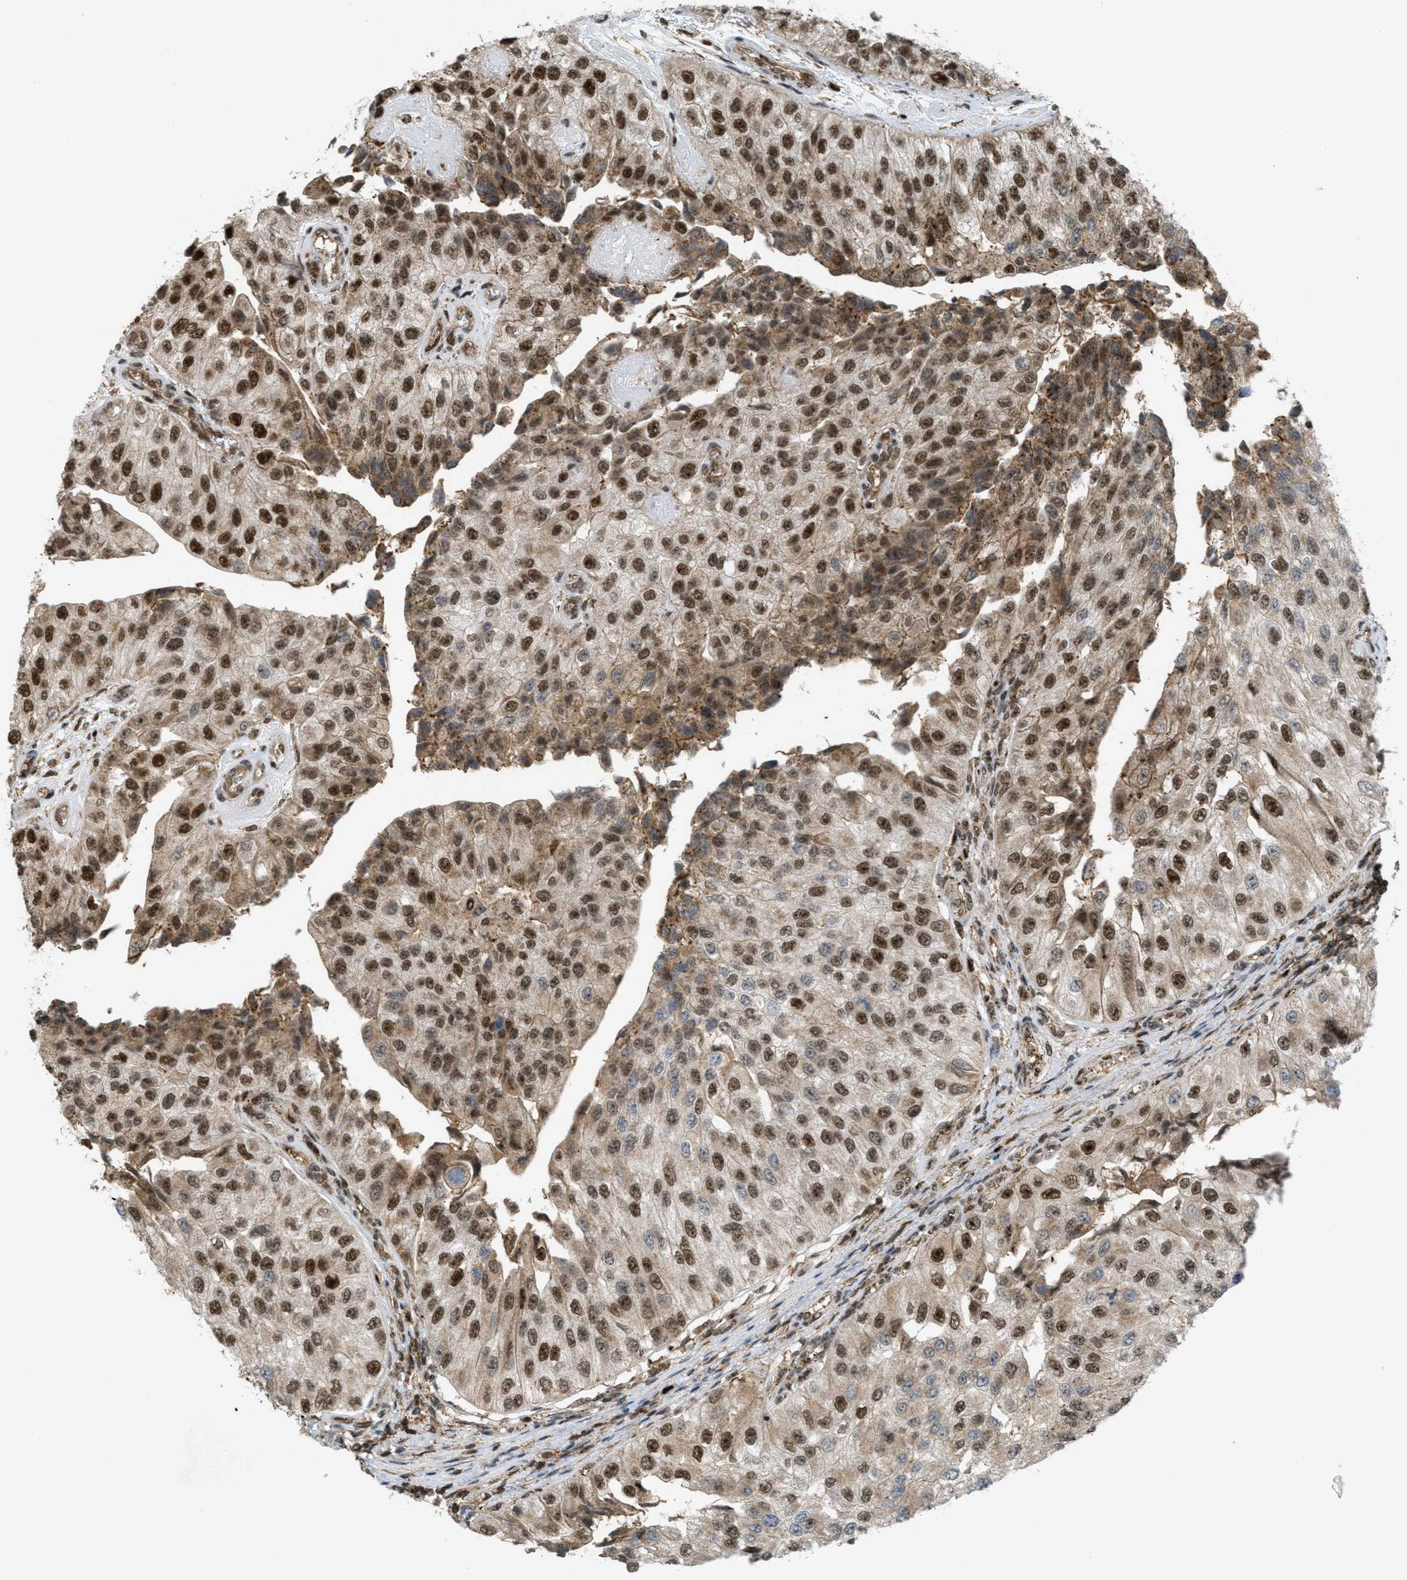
{"staining": {"intensity": "strong", "quantity": ">75%", "location": "cytoplasmic/membranous,nuclear"}, "tissue": "urothelial cancer", "cell_type": "Tumor cells", "image_type": "cancer", "snomed": [{"axis": "morphology", "description": "Urothelial carcinoma, High grade"}, {"axis": "topography", "description": "Kidney"}, {"axis": "topography", "description": "Urinary bladder"}], "caption": "Protein expression analysis of human urothelial cancer reveals strong cytoplasmic/membranous and nuclear expression in about >75% of tumor cells. (IHC, brightfield microscopy, high magnification).", "gene": "TLK1", "patient": {"sex": "male", "age": 77}}